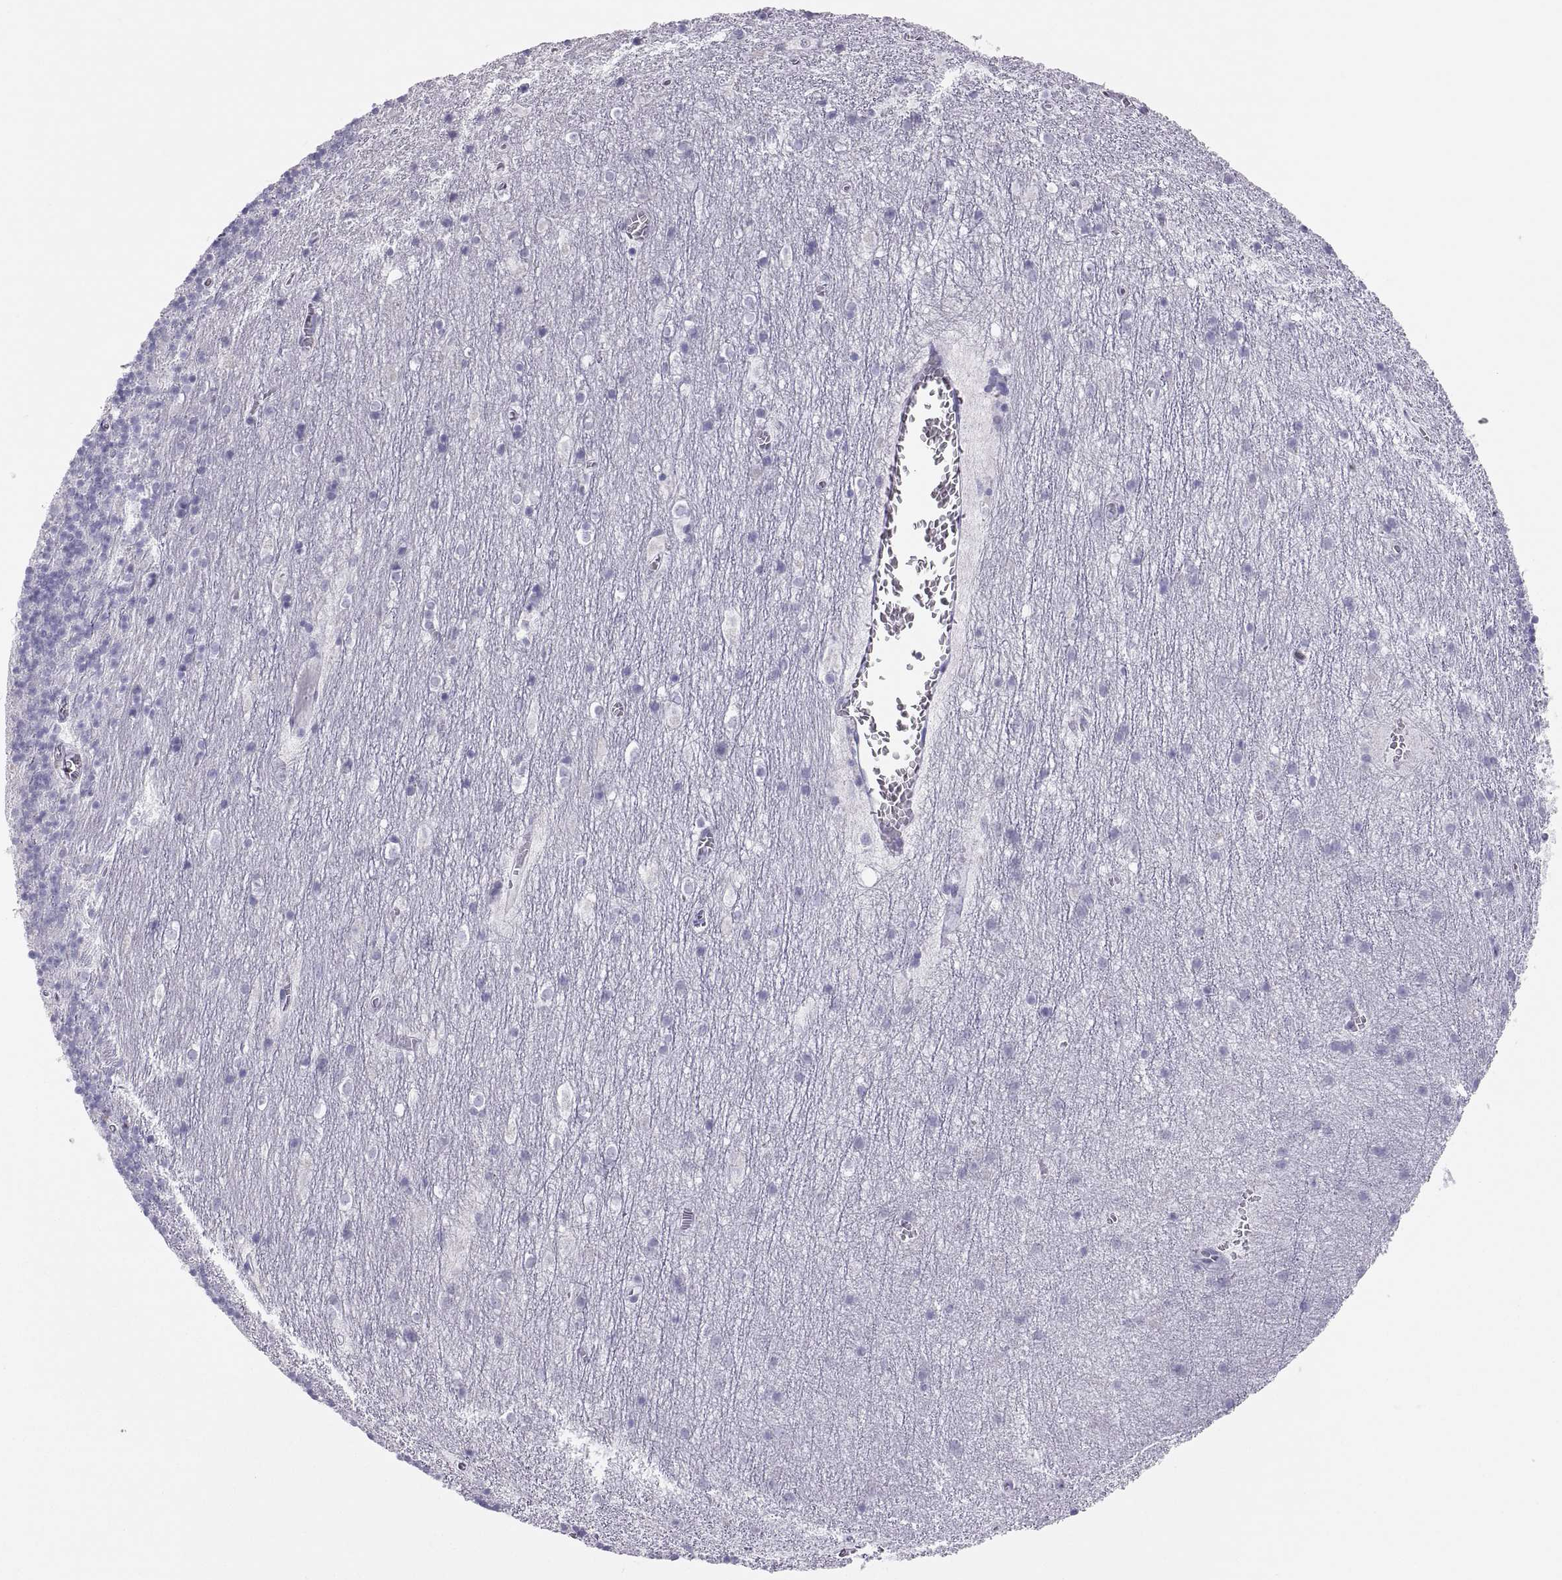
{"staining": {"intensity": "negative", "quantity": "none", "location": "none"}, "tissue": "cerebellum", "cell_type": "Cells in granular layer", "image_type": "normal", "snomed": [{"axis": "morphology", "description": "Normal tissue, NOS"}, {"axis": "topography", "description": "Cerebellum"}], "caption": "Cerebellum was stained to show a protein in brown. There is no significant expression in cells in granular layer.", "gene": "SEMG1", "patient": {"sex": "male", "age": 70}}